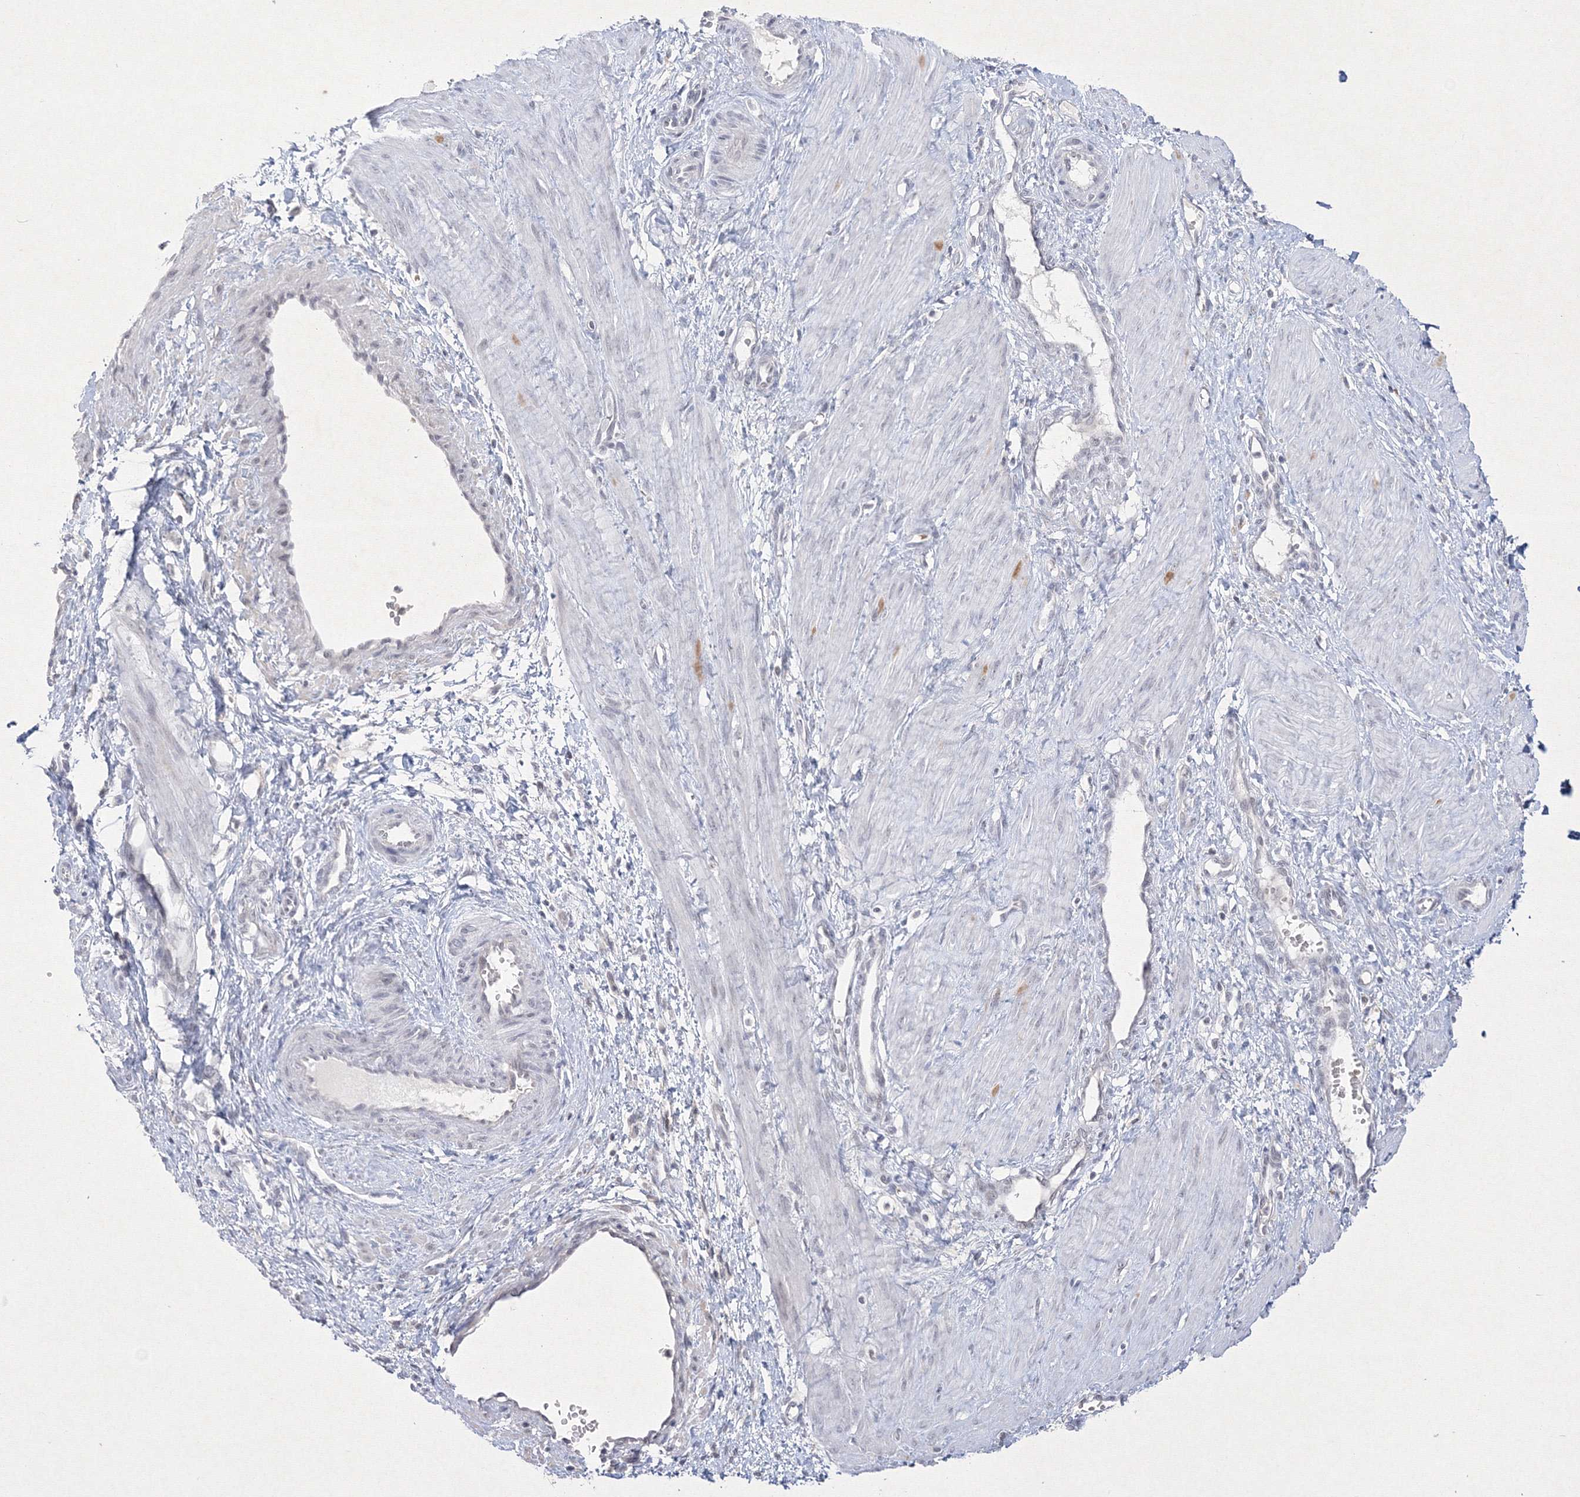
{"staining": {"intensity": "negative", "quantity": "none", "location": "none"}, "tissue": "smooth muscle", "cell_type": "Smooth muscle cells", "image_type": "normal", "snomed": [{"axis": "morphology", "description": "Normal tissue, NOS"}, {"axis": "topography", "description": "Endometrium"}], "caption": "A histopathology image of smooth muscle stained for a protein shows no brown staining in smooth muscle cells. Nuclei are stained in blue.", "gene": "NXPE3", "patient": {"sex": "female", "age": 33}}